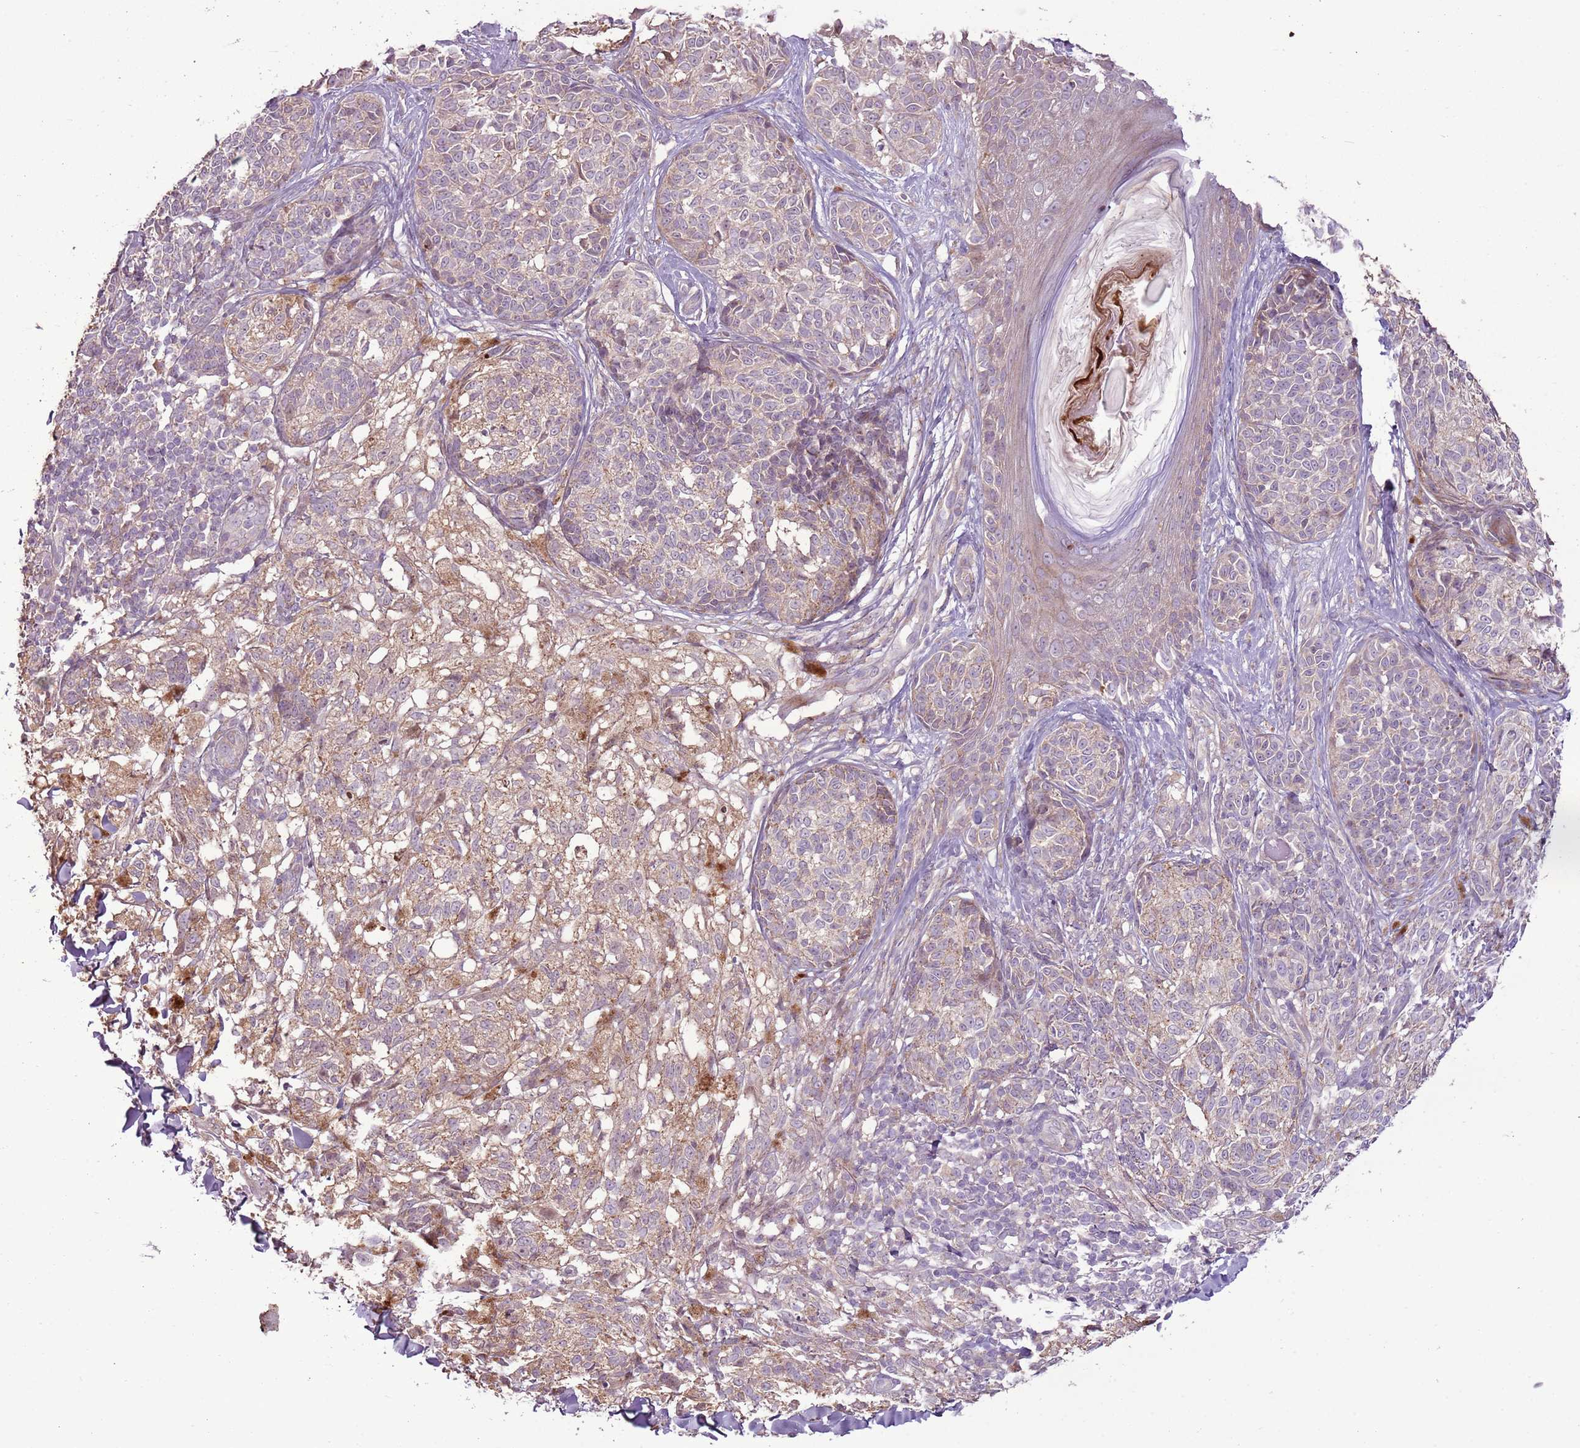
{"staining": {"intensity": "weak", "quantity": "<25%", "location": "cytoplasmic/membranous"}, "tissue": "melanoma", "cell_type": "Tumor cells", "image_type": "cancer", "snomed": [{"axis": "morphology", "description": "Malignant melanoma, NOS"}, {"axis": "topography", "description": "Skin of upper extremity"}], "caption": "A photomicrograph of malignant melanoma stained for a protein displays no brown staining in tumor cells. (Immunohistochemistry, brightfield microscopy, high magnification).", "gene": "ANKRD24", "patient": {"sex": "male", "age": 40}}